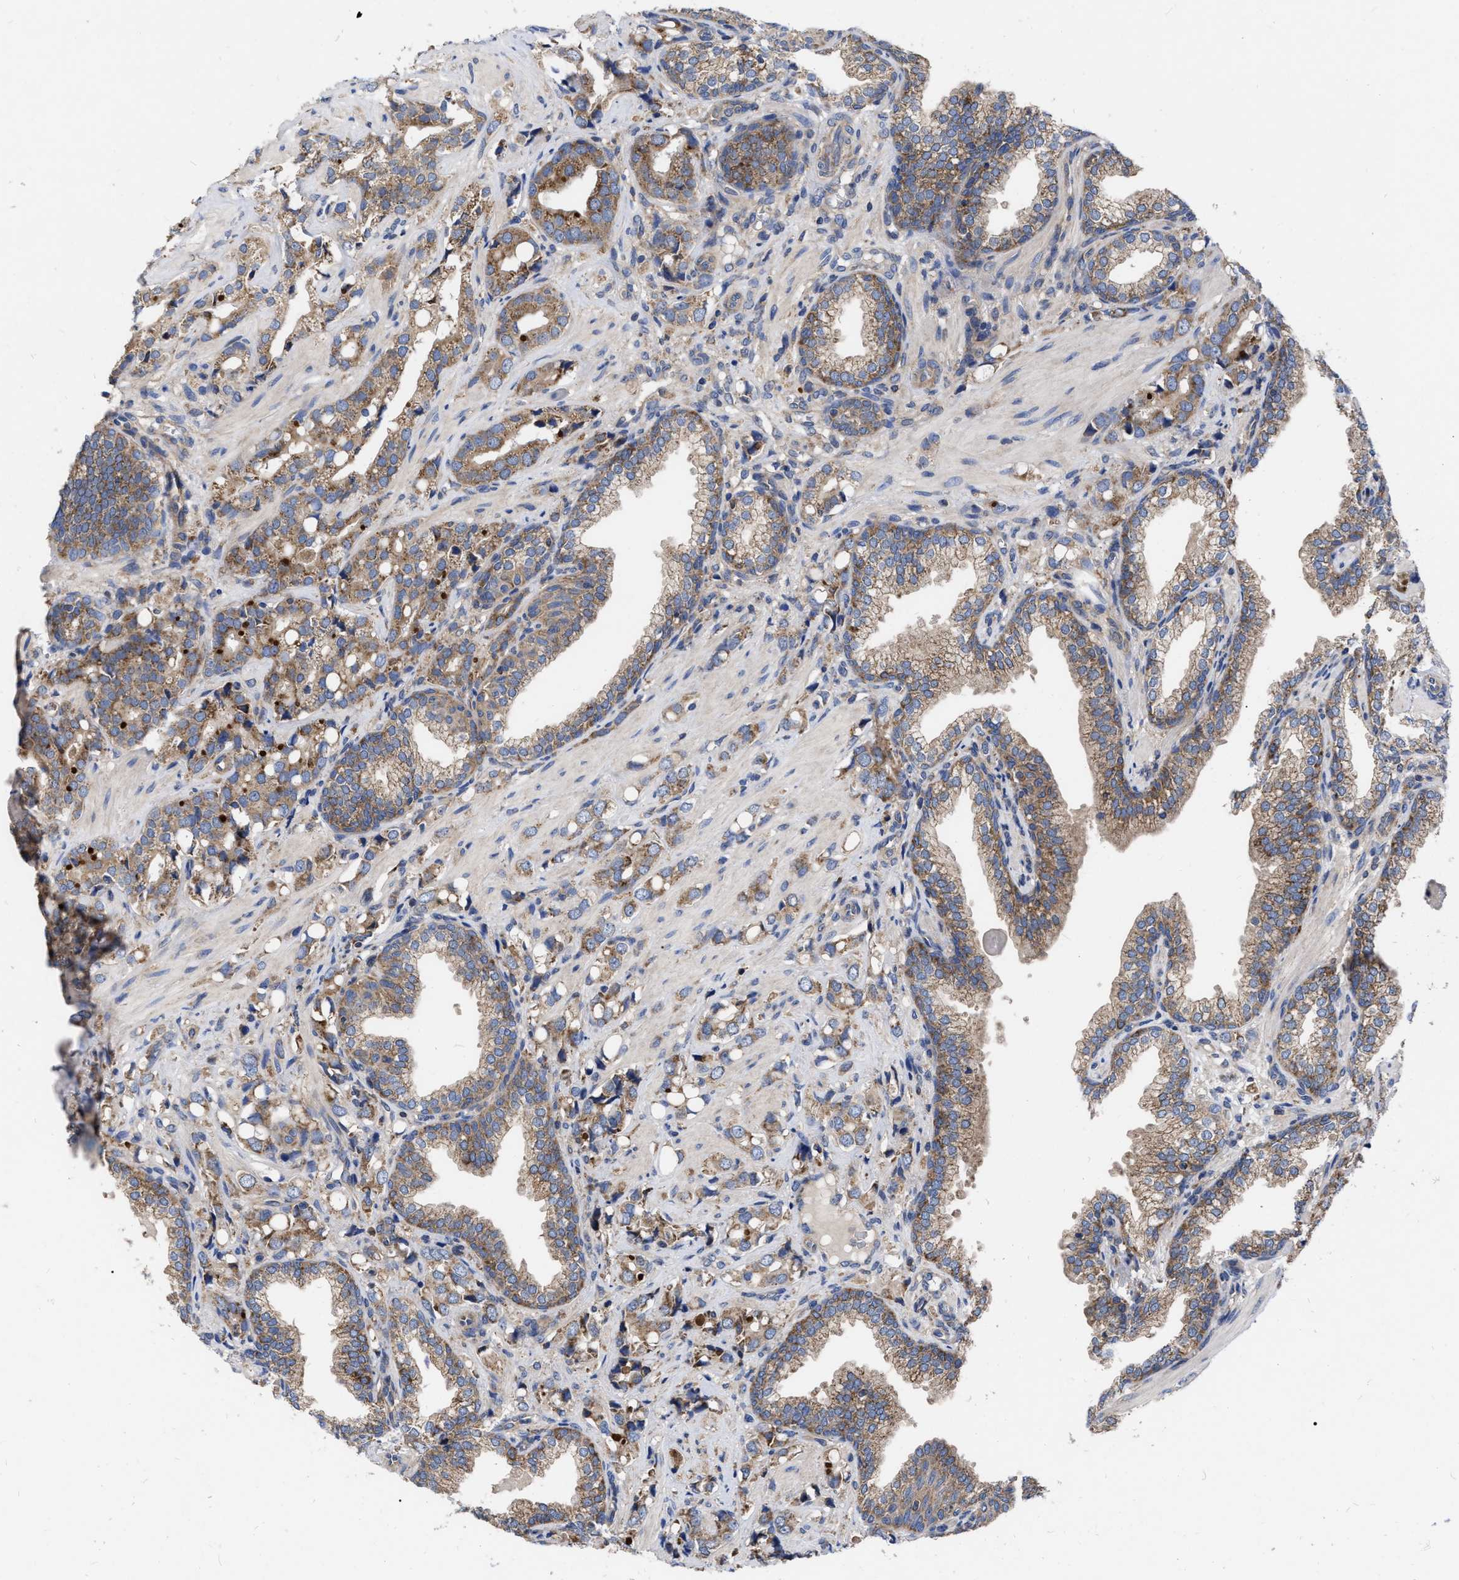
{"staining": {"intensity": "moderate", "quantity": ">75%", "location": "cytoplasmic/membranous"}, "tissue": "prostate cancer", "cell_type": "Tumor cells", "image_type": "cancer", "snomed": [{"axis": "morphology", "description": "Adenocarcinoma, High grade"}, {"axis": "topography", "description": "Prostate"}], "caption": "High-magnification brightfield microscopy of prostate adenocarcinoma (high-grade) stained with DAB (3,3'-diaminobenzidine) (brown) and counterstained with hematoxylin (blue). tumor cells exhibit moderate cytoplasmic/membranous staining is identified in about>75% of cells.", "gene": "CDKN2C", "patient": {"sex": "male", "age": 52}}